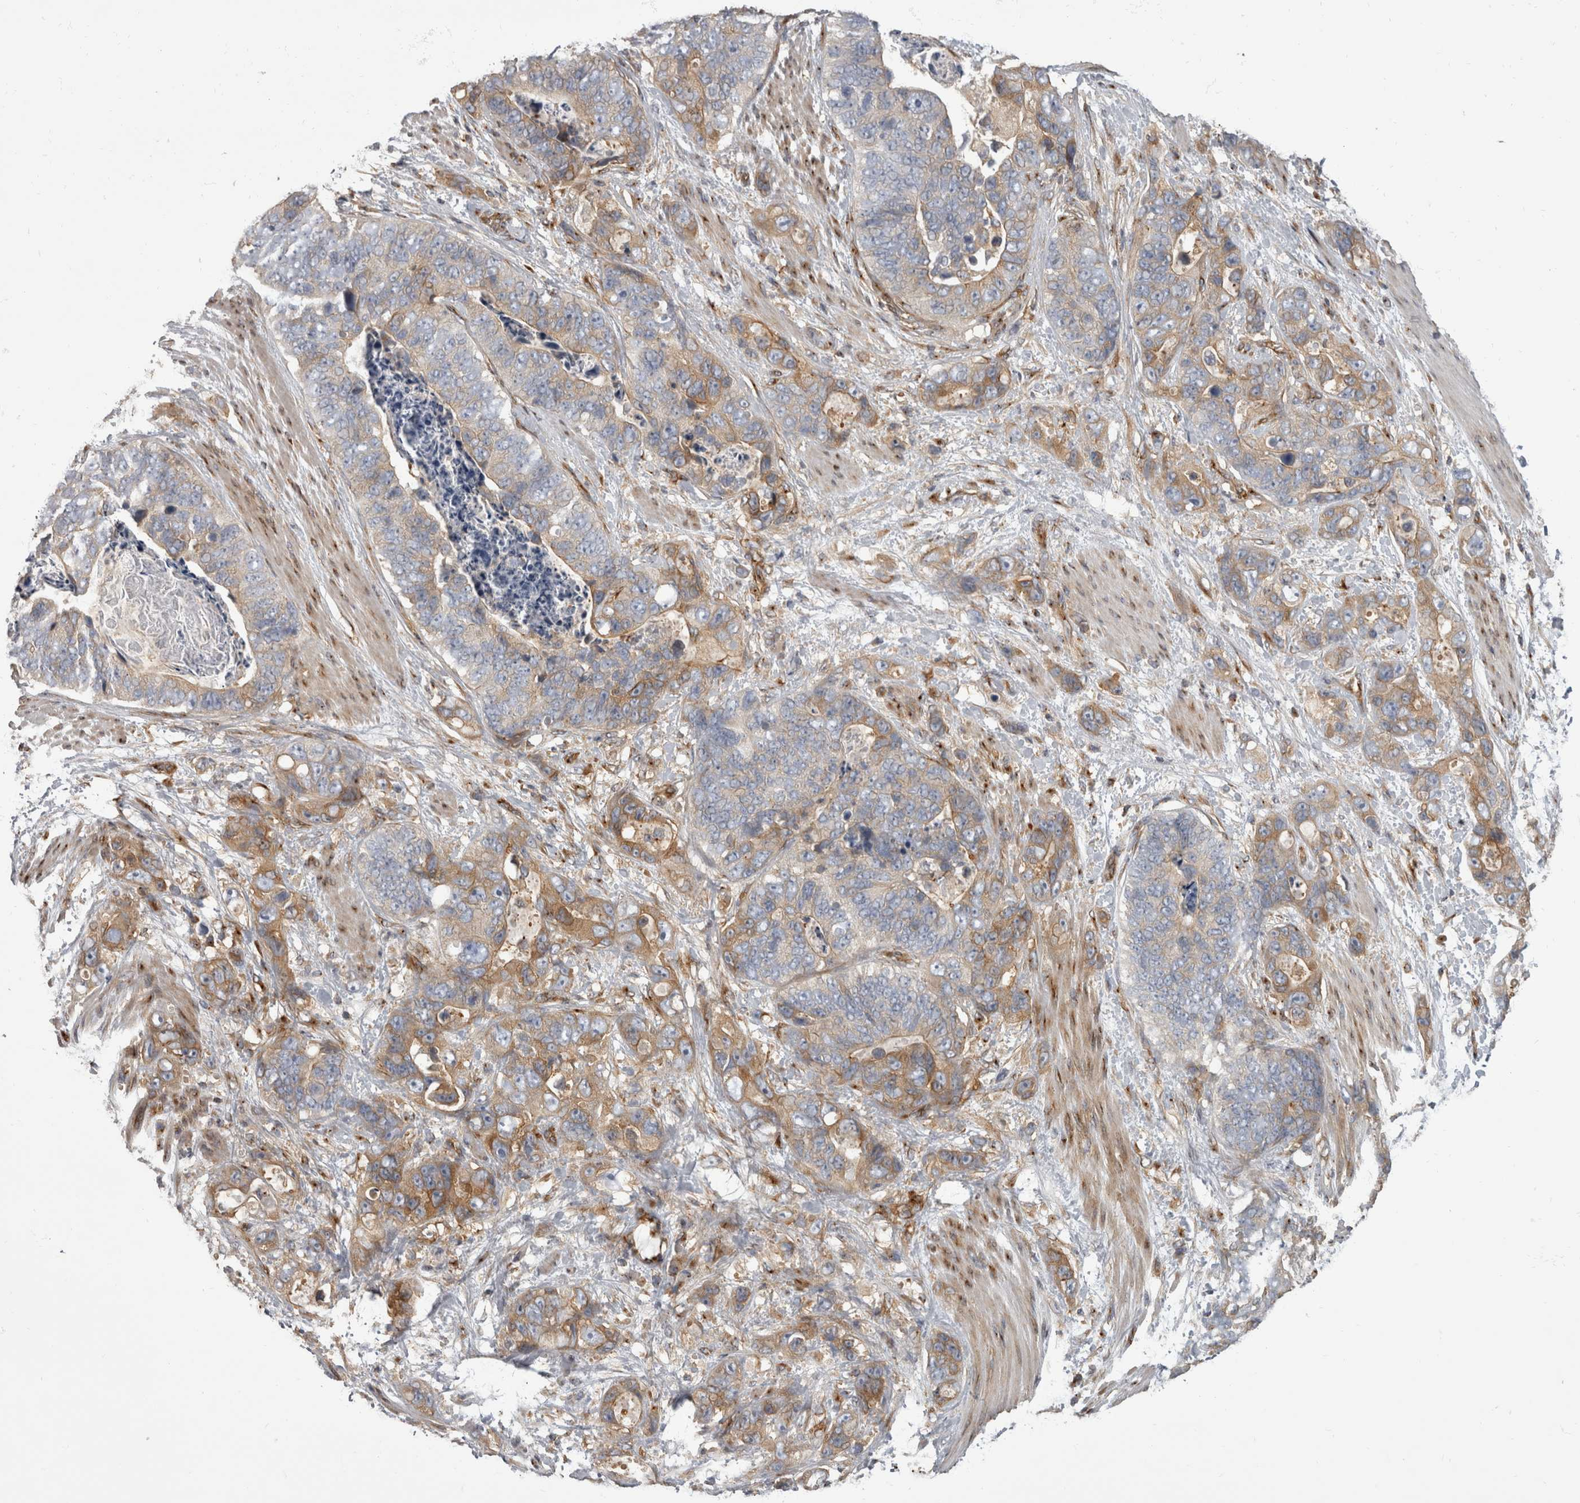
{"staining": {"intensity": "moderate", "quantity": "<25%", "location": "cytoplasmic/membranous"}, "tissue": "stomach cancer", "cell_type": "Tumor cells", "image_type": "cancer", "snomed": [{"axis": "morphology", "description": "Normal tissue, NOS"}, {"axis": "morphology", "description": "Adenocarcinoma, NOS"}, {"axis": "topography", "description": "Stomach"}], "caption": "Tumor cells reveal low levels of moderate cytoplasmic/membranous positivity in about <25% of cells in stomach cancer.", "gene": "HOOK3", "patient": {"sex": "female", "age": 89}}